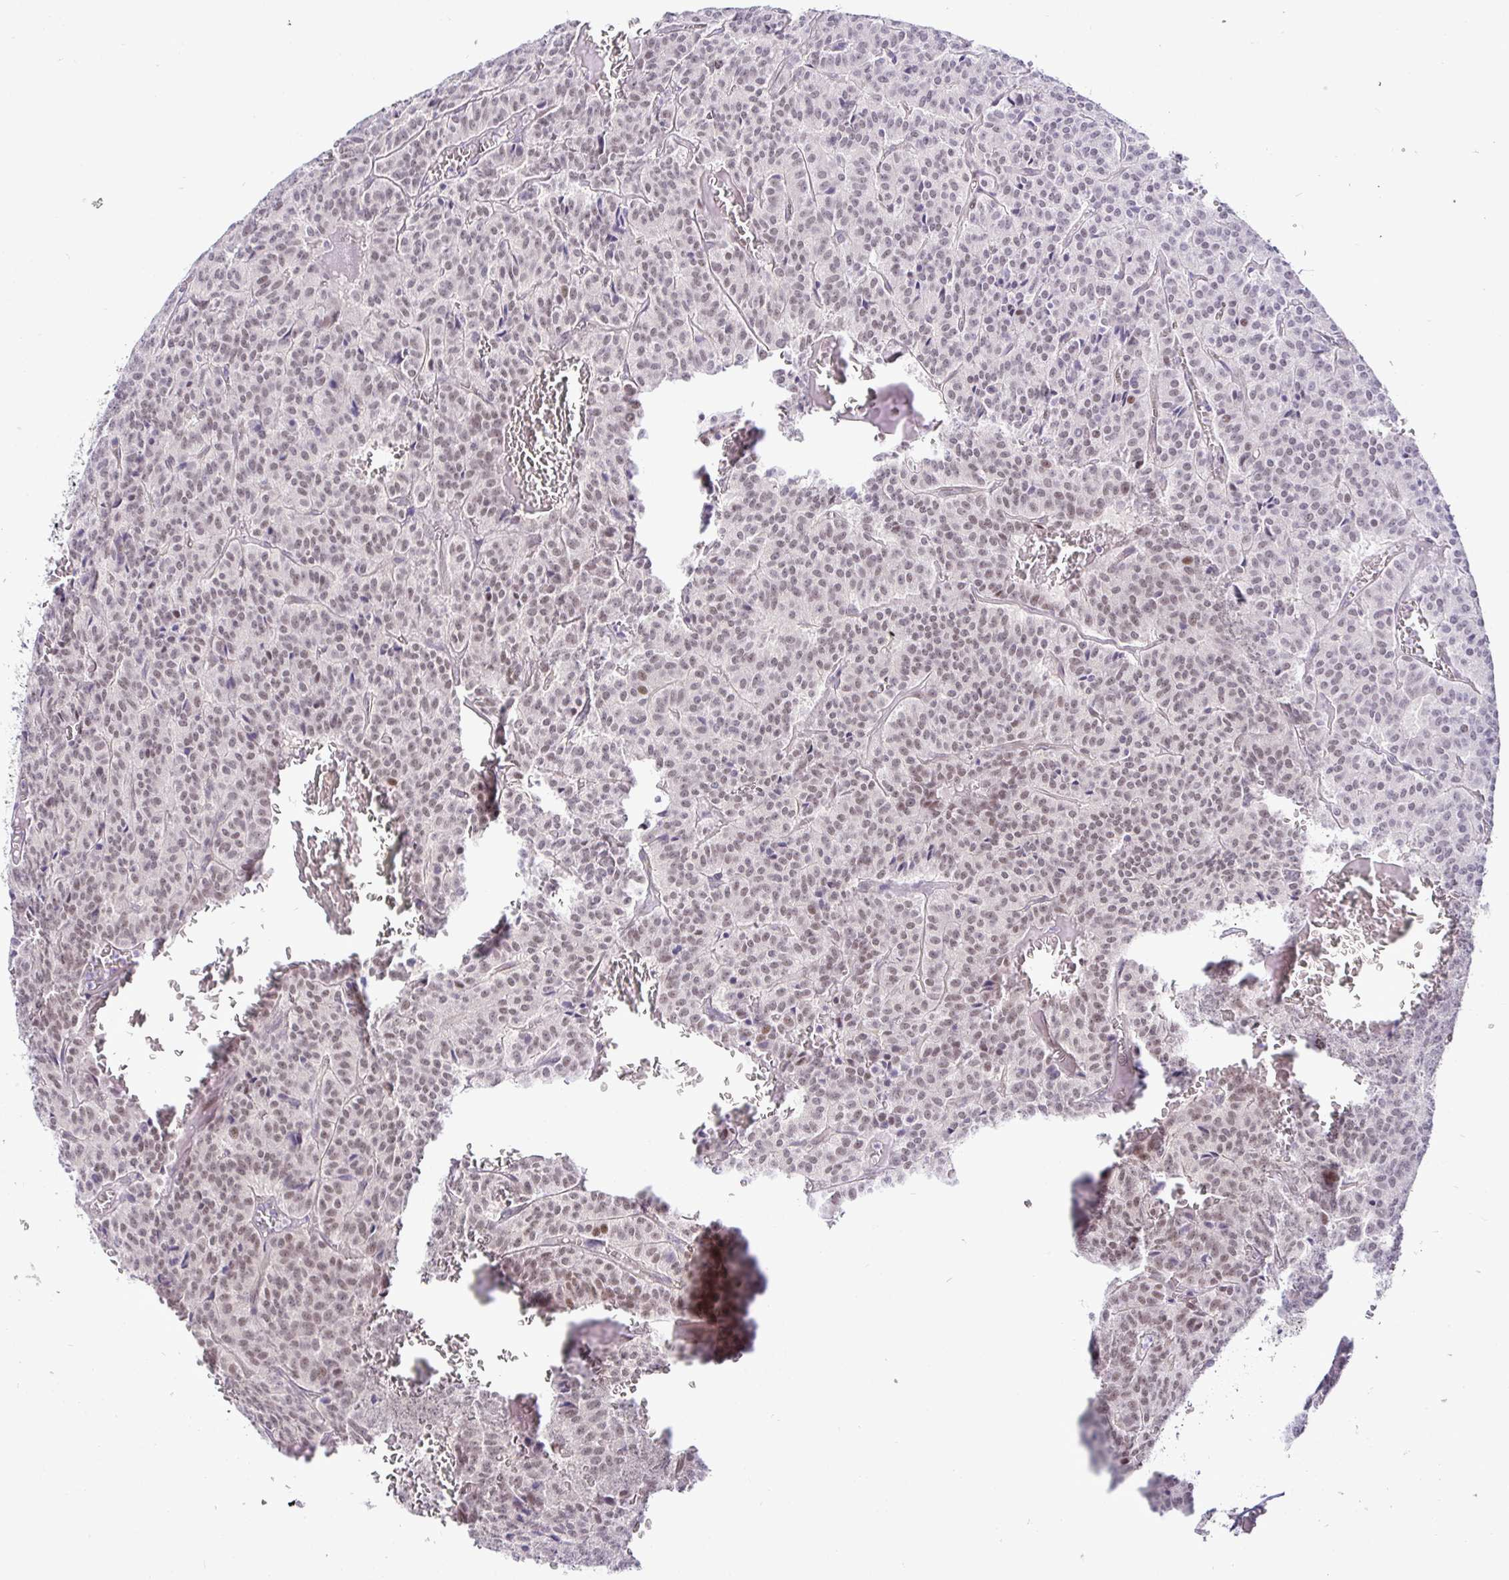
{"staining": {"intensity": "weak", "quantity": ">75%", "location": "nuclear"}, "tissue": "carcinoid", "cell_type": "Tumor cells", "image_type": "cancer", "snomed": [{"axis": "morphology", "description": "Carcinoid, malignant, NOS"}, {"axis": "topography", "description": "Lung"}], "caption": "This is an image of immunohistochemistry staining of carcinoid (malignant), which shows weak positivity in the nuclear of tumor cells.", "gene": "NUP188", "patient": {"sex": "male", "age": 70}}